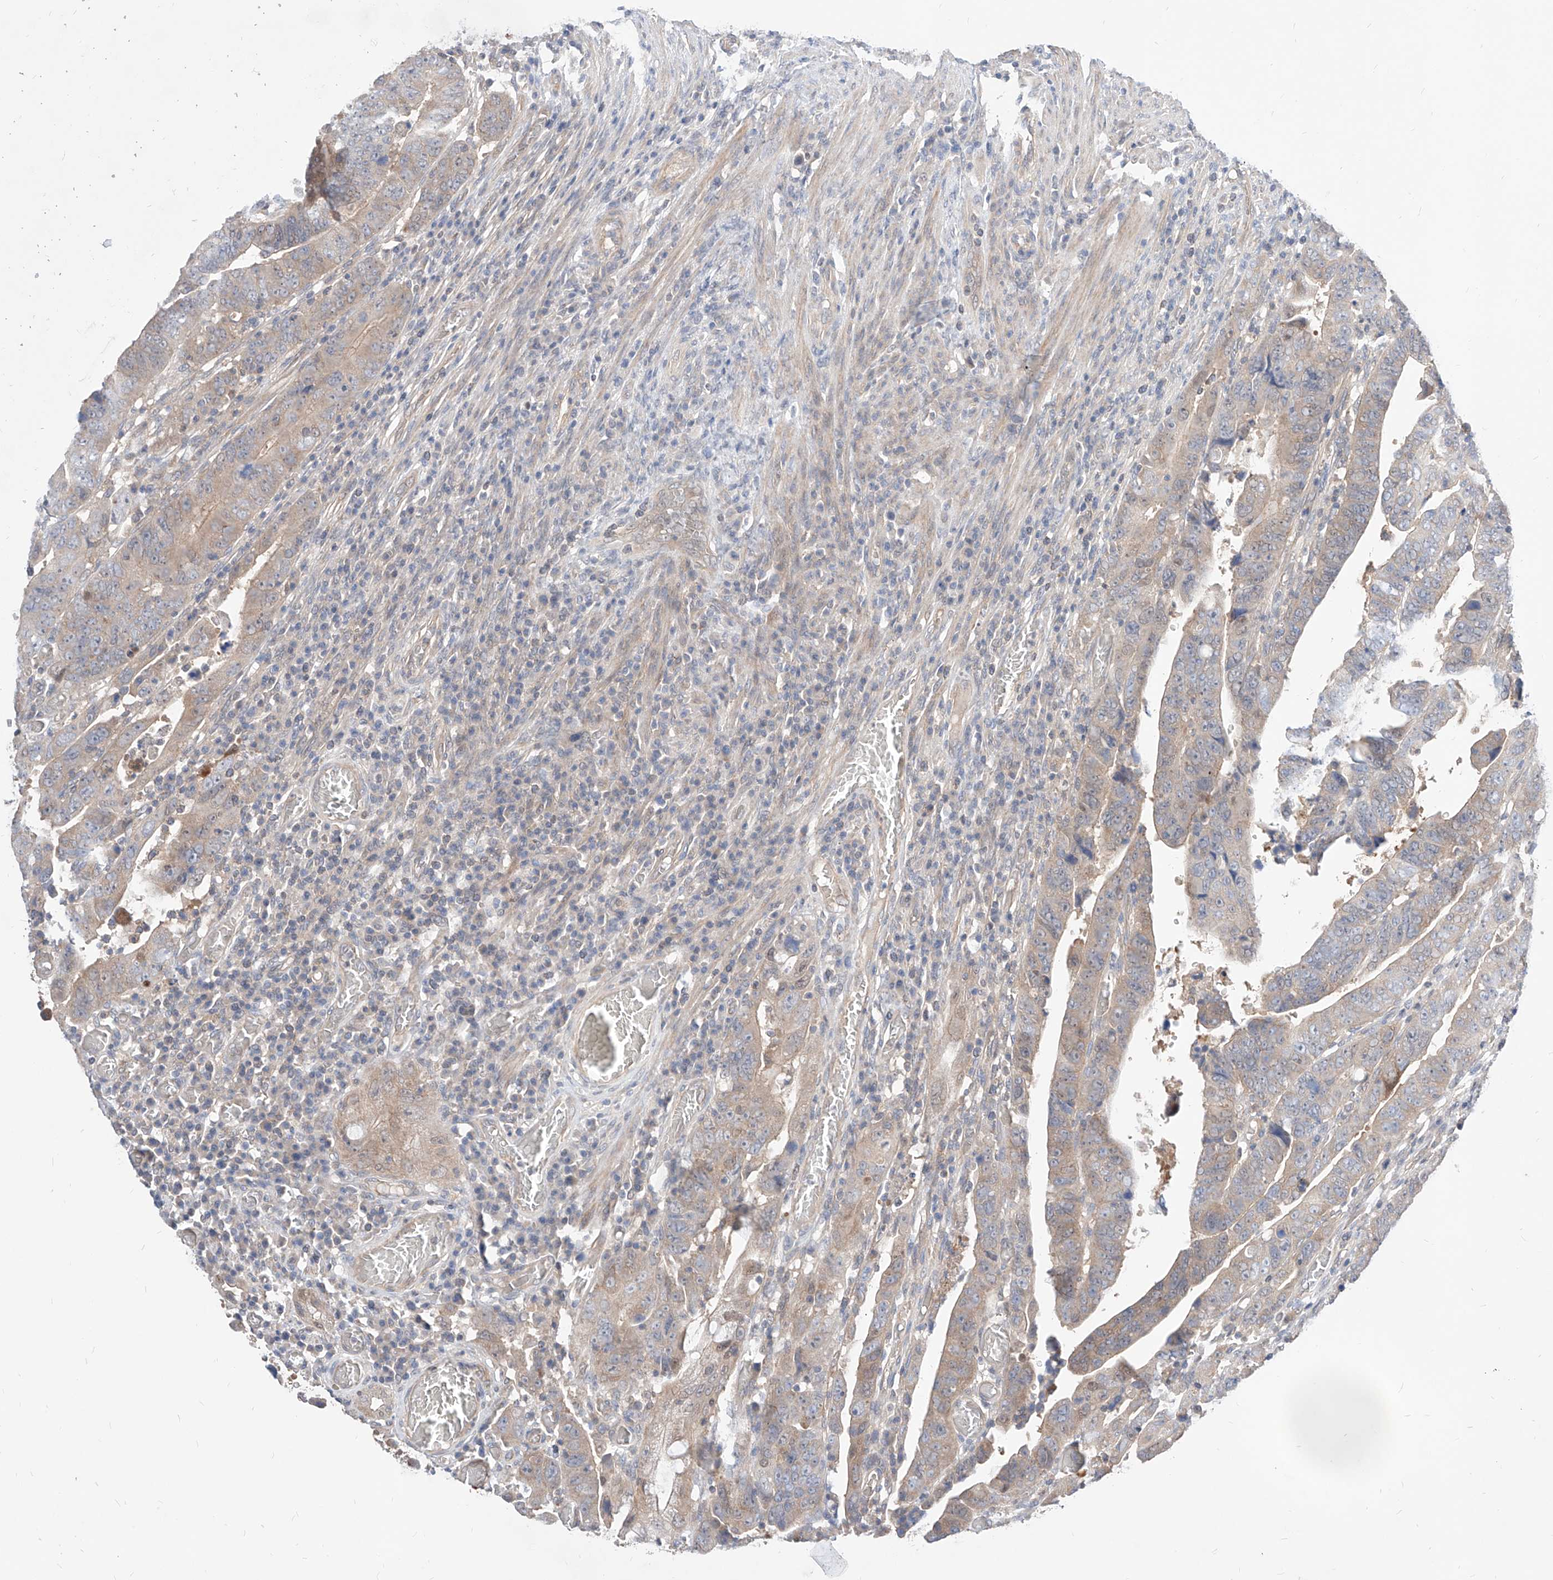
{"staining": {"intensity": "weak", "quantity": "25%-75%", "location": "cytoplasmic/membranous"}, "tissue": "colorectal cancer", "cell_type": "Tumor cells", "image_type": "cancer", "snomed": [{"axis": "morphology", "description": "Normal tissue, NOS"}, {"axis": "morphology", "description": "Adenocarcinoma, NOS"}, {"axis": "topography", "description": "Rectum"}], "caption": "The histopathology image demonstrates staining of colorectal adenocarcinoma, revealing weak cytoplasmic/membranous protein positivity (brown color) within tumor cells. (Brightfield microscopy of DAB IHC at high magnification).", "gene": "TSNAX", "patient": {"sex": "female", "age": 65}}